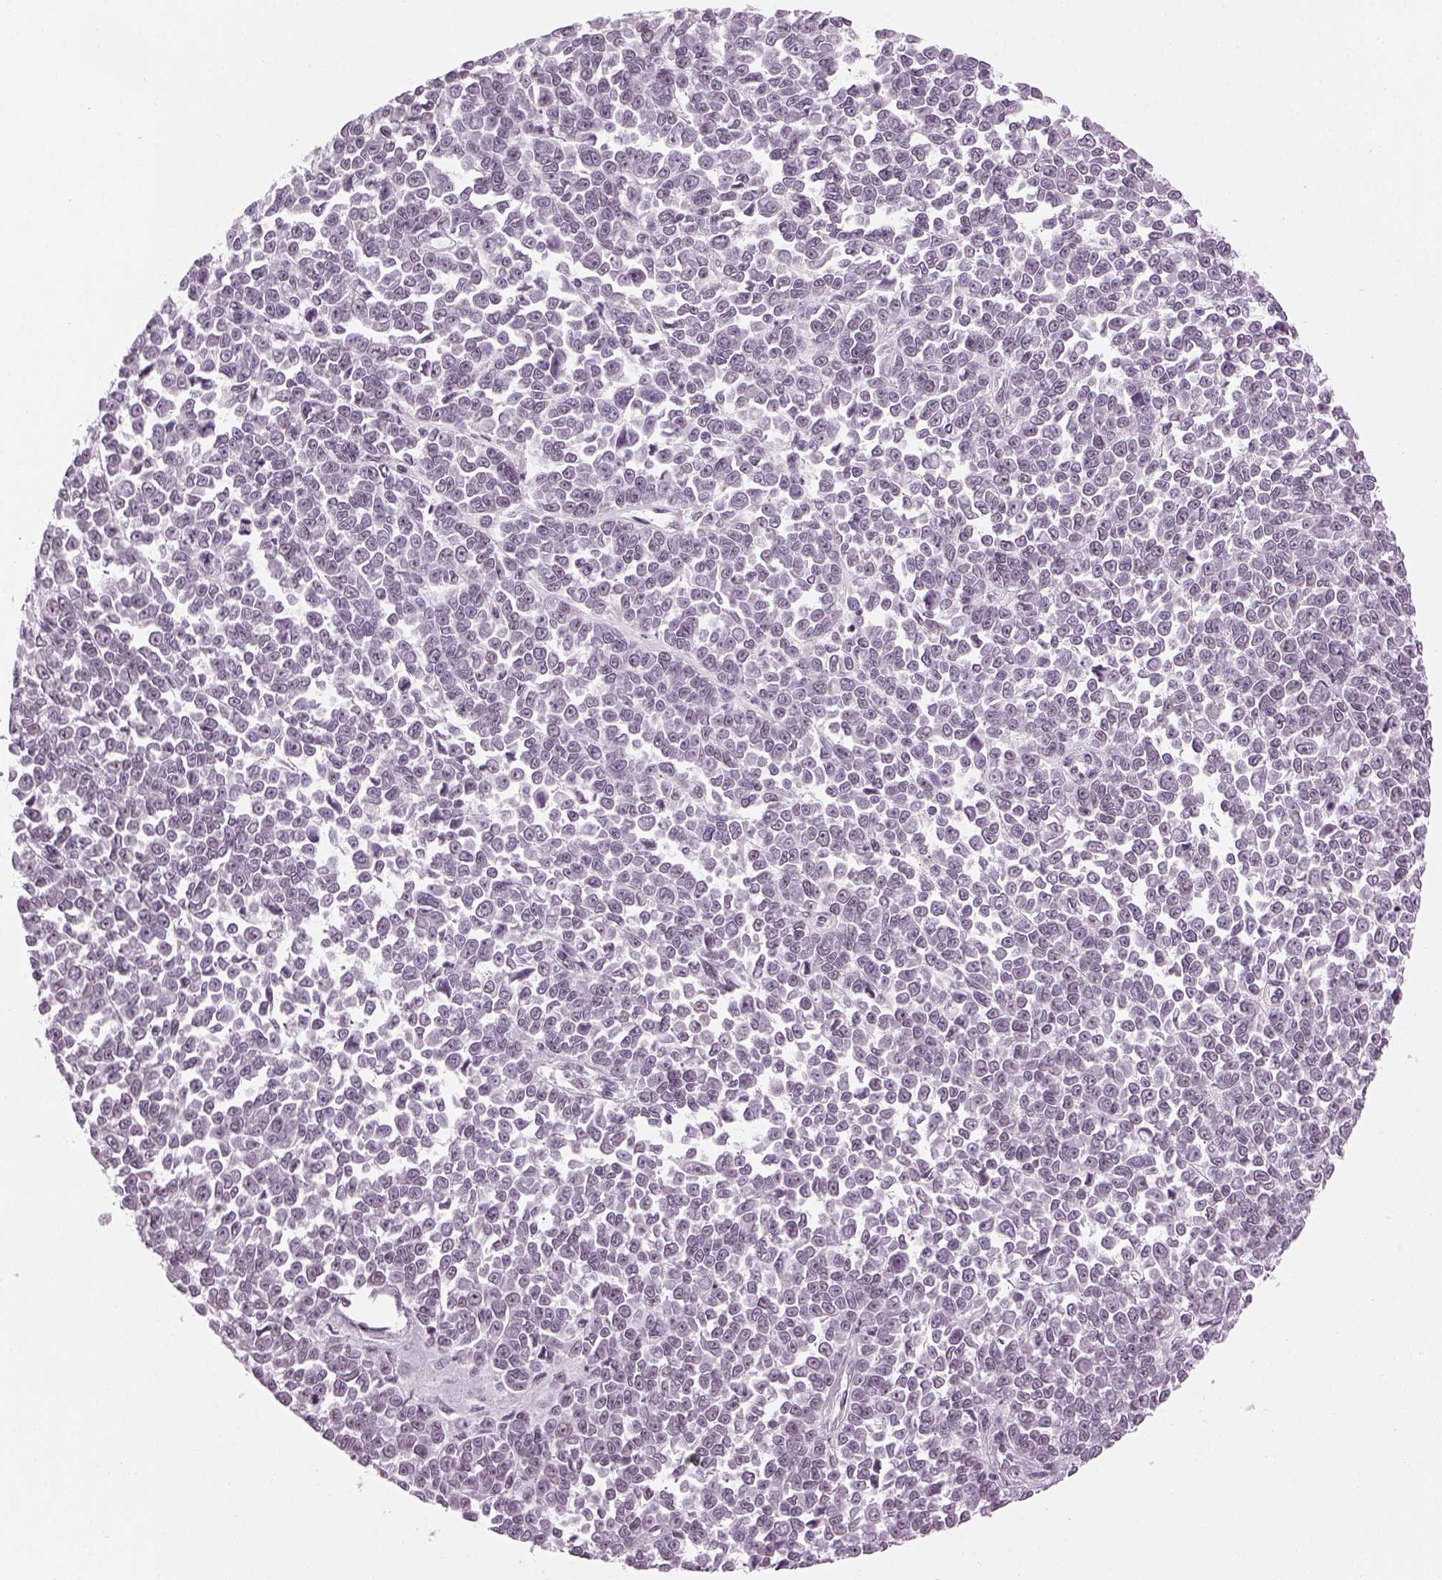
{"staining": {"intensity": "negative", "quantity": "none", "location": "none"}, "tissue": "melanoma", "cell_type": "Tumor cells", "image_type": "cancer", "snomed": [{"axis": "morphology", "description": "Malignant melanoma, NOS"}, {"axis": "topography", "description": "Skin"}], "caption": "Micrograph shows no protein positivity in tumor cells of melanoma tissue.", "gene": "KCNG2", "patient": {"sex": "female", "age": 95}}